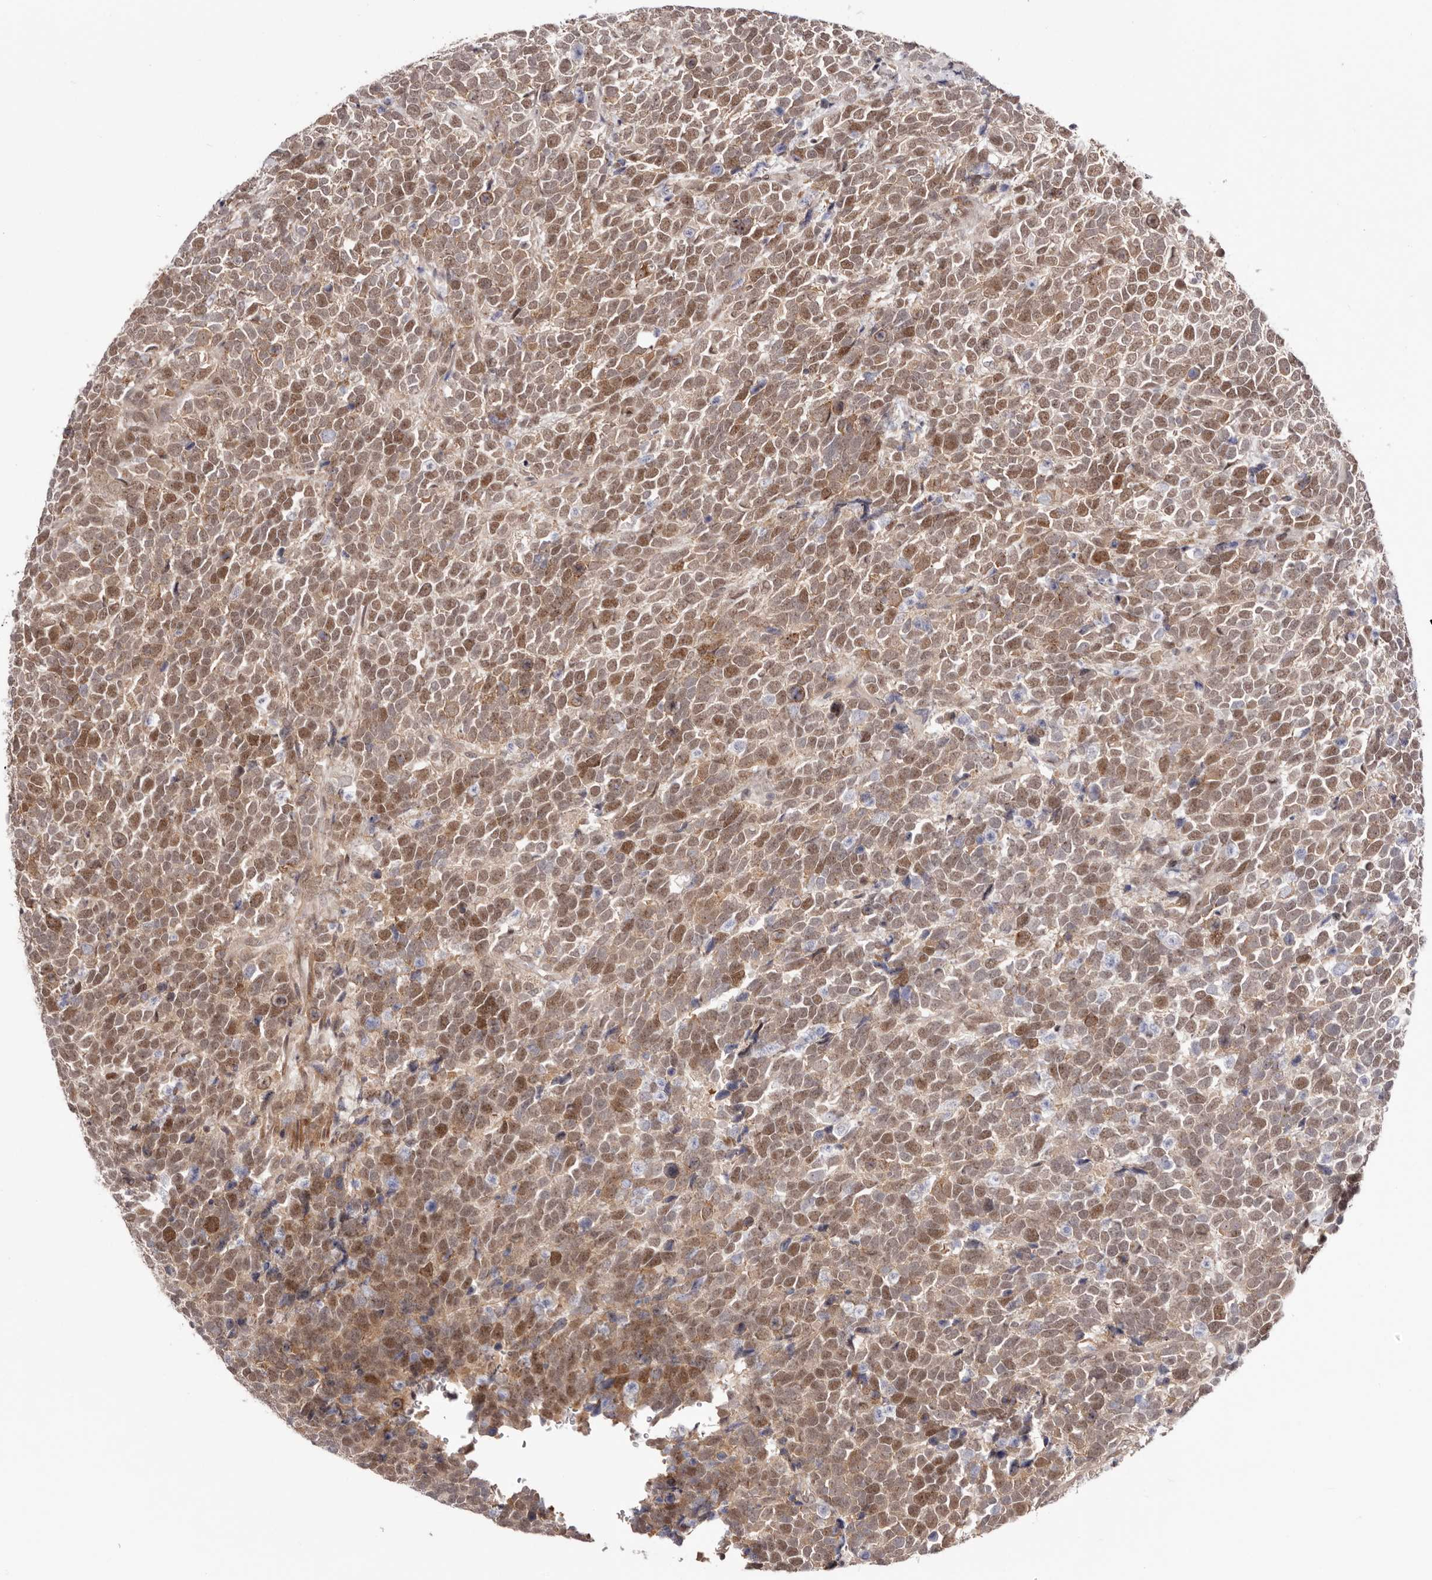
{"staining": {"intensity": "moderate", "quantity": ">75%", "location": "cytoplasmic/membranous,nuclear"}, "tissue": "urothelial cancer", "cell_type": "Tumor cells", "image_type": "cancer", "snomed": [{"axis": "morphology", "description": "Urothelial carcinoma, High grade"}, {"axis": "topography", "description": "Urinary bladder"}], "caption": "Urothelial carcinoma (high-grade) stained for a protein (brown) reveals moderate cytoplasmic/membranous and nuclear positive staining in about >75% of tumor cells.", "gene": "EGR3", "patient": {"sex": "female", "age": 82}}